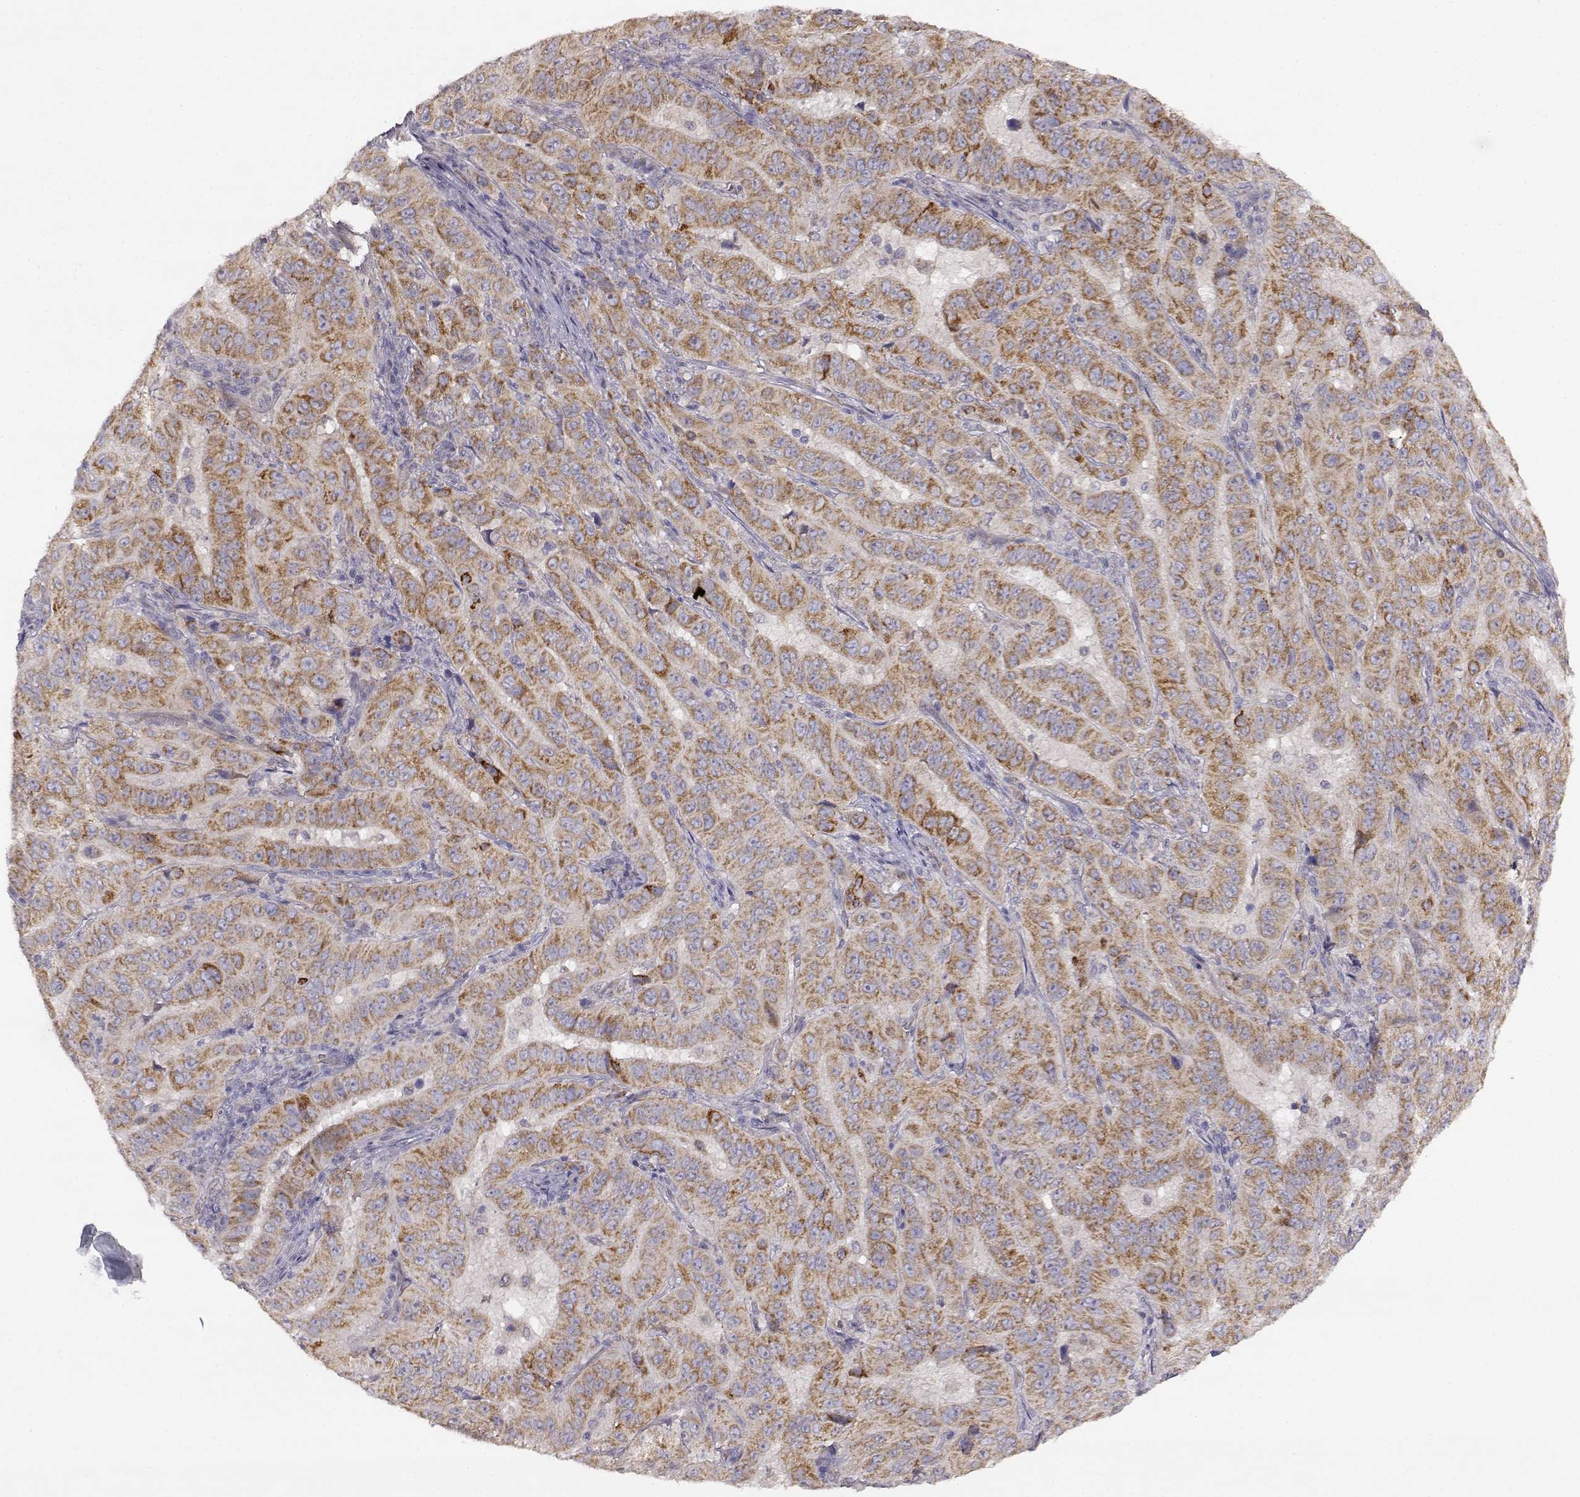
{"staining": {"intensity": "moderate", "quantity": "25%-75%", "location": "cytoplasmic/membranous"}, "tissue": "pancreatic cancer", "cell_type": "Tumor cells", "image_type": "cancer", "snomed": [{"axis": "morphology", "description": "Adenocarcinoma, NOS"}, {"axis": "topography", "description": "Pancreas"}], "caption": "Immunohistochemistry of human adenocarcinoma (pancreatic) demonstrates medium levels of moderate cytoplasmic/membranous staining in approximately 25%-75% of tumor cells.", "gene": "DDC", "patient": {"sex": "male", "age": 63}}